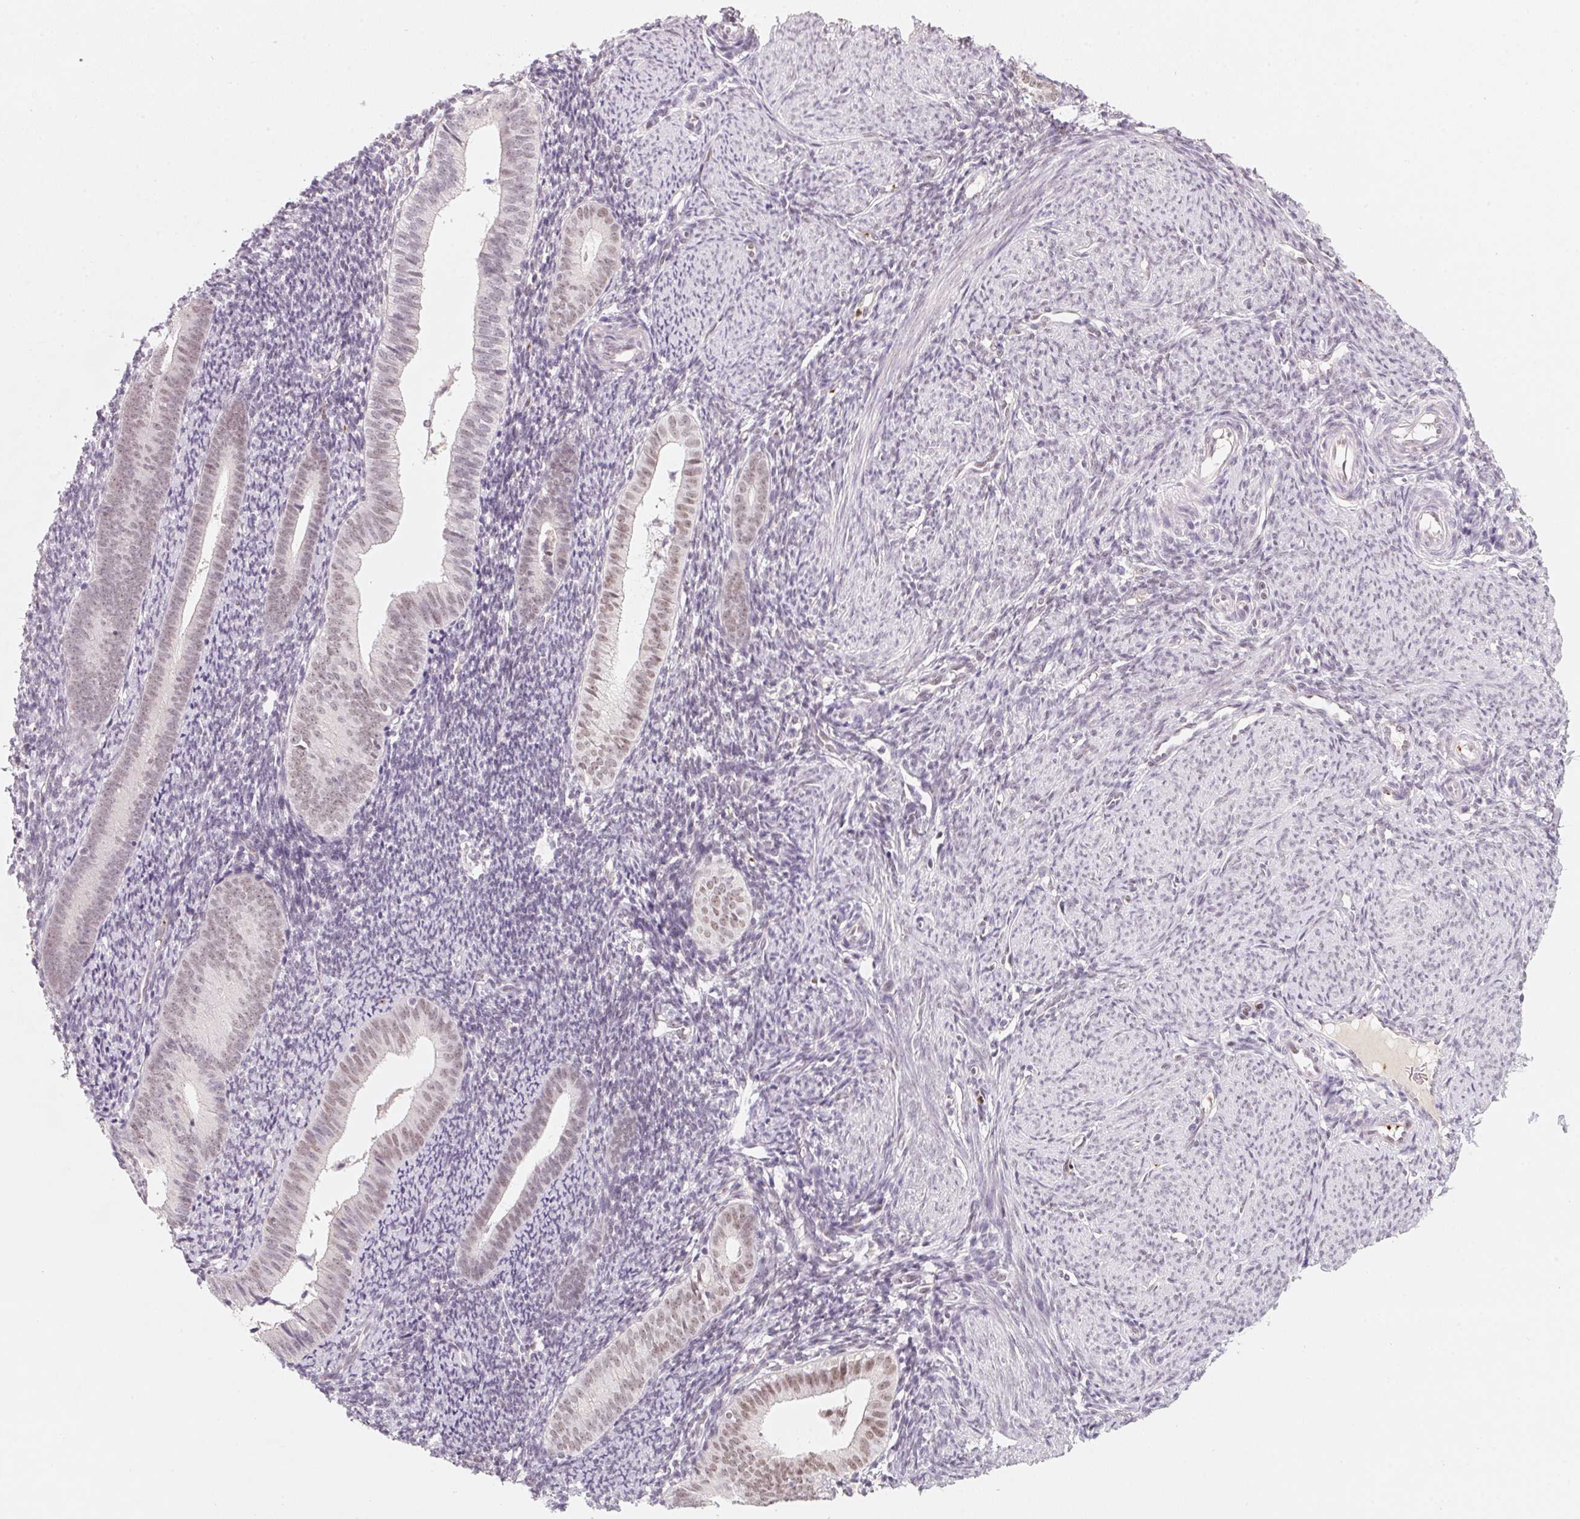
{"staining": {"intensity": "negative", "quantity": "none", "location": "none"}, "tissue": "endometrium", "cell_type": "Cells in endometrial stroma", "image_type": "normal", "snomed": [{"axis": "morphology", "description": "Normal tissue, NOS"}, {"axis": "topography", "description": "Endometrium"}], "caption": "This image is of unremarkable endometrium stained with immunohistochemistry to label a protein in brown with the nuclei are counter-stained blue. There is no staining in cells in endometrial stroma. (IHC, brightfield microscopy, high magnification).", "gene": "ARHGAP22", "patient": {"sex": "female", "age": 39}}